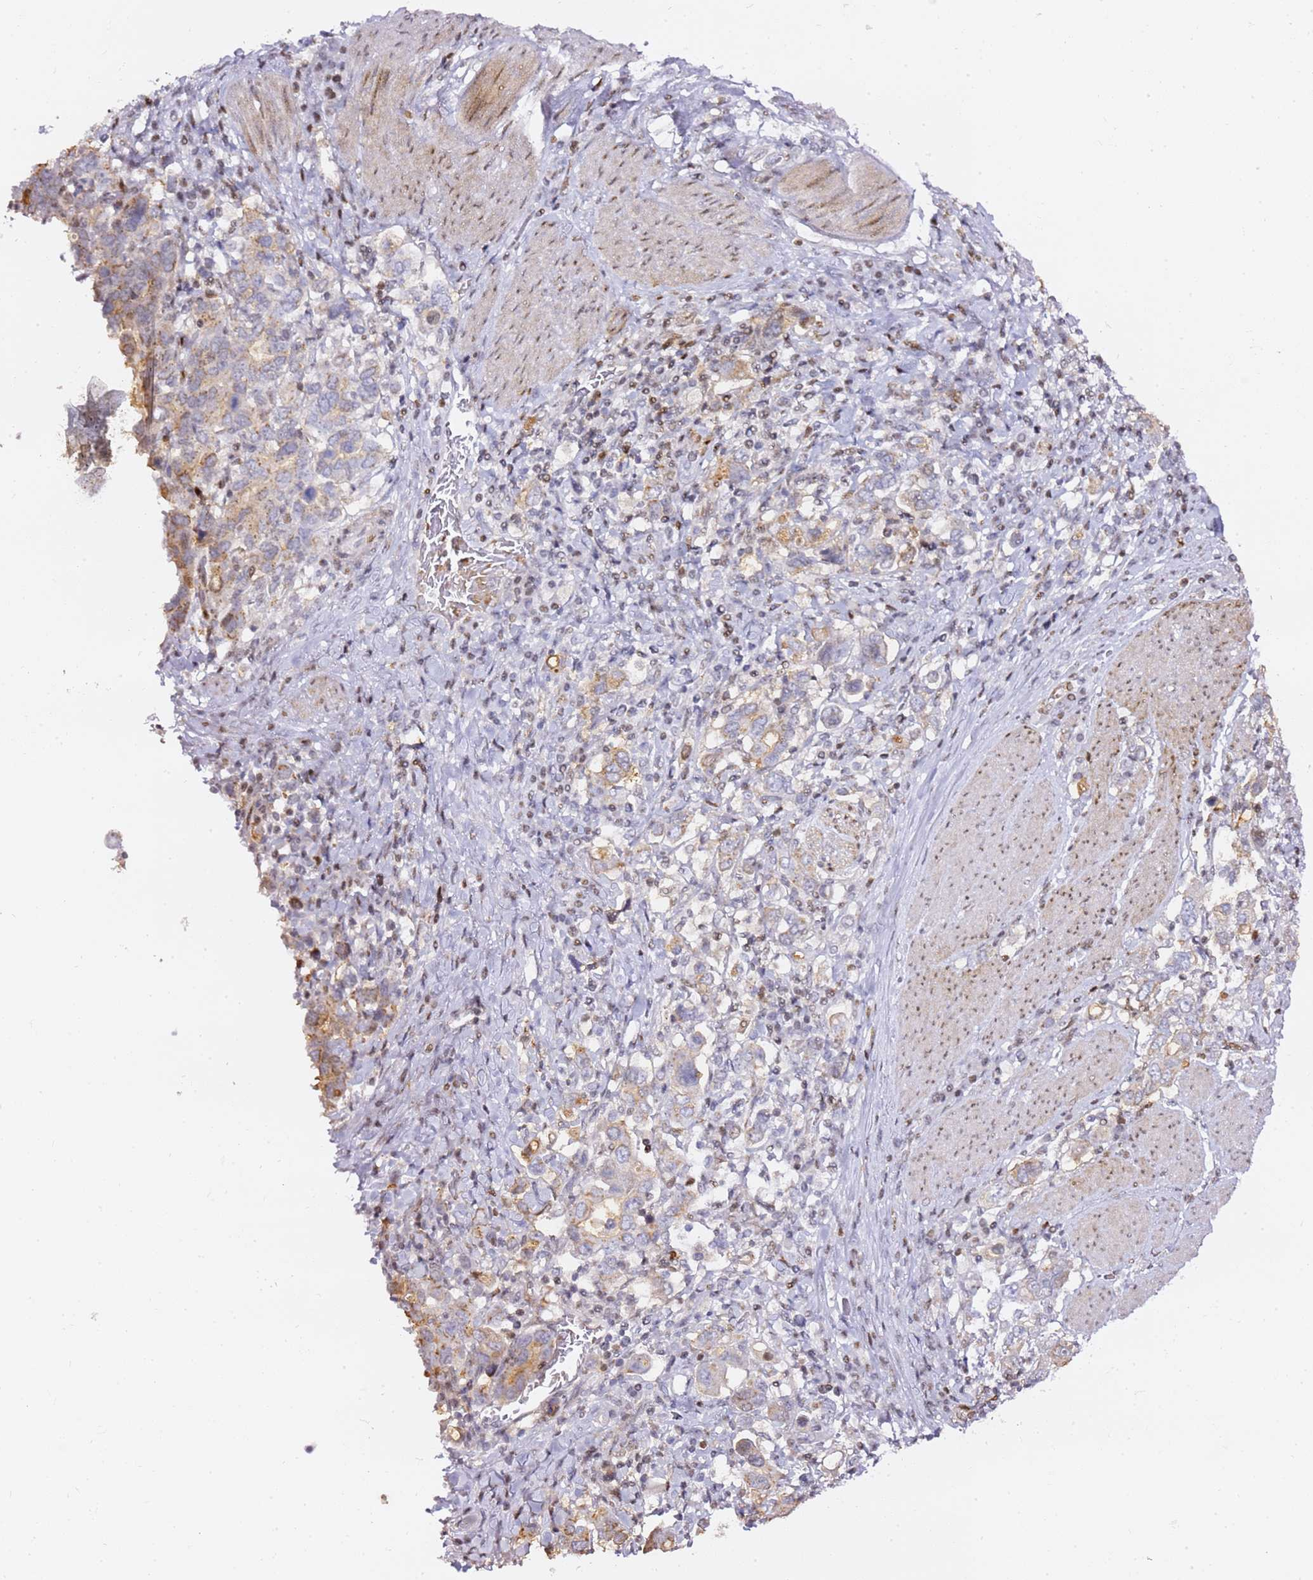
{"staining": {"intensity": "weak", "quantity": "<25%", "location": "cytoplasmic/membranous"}, "tissue": "stomach cancer", "cell_type": "Tumor cells", "image_type": "cancer", "snomed": [{"axis": "morphology", "description": "Adenocarcinoma, NOS"}, {"axis": "topography", "description": "Stomach, upper"}, {"axis": "topography", "description": "Stomach"}], "caption": "A histopathology image of human stomach cancer is negative for staining in tumor cells.", "gene": "GBP2", "patient": {"sex": "male", "age": 62}}